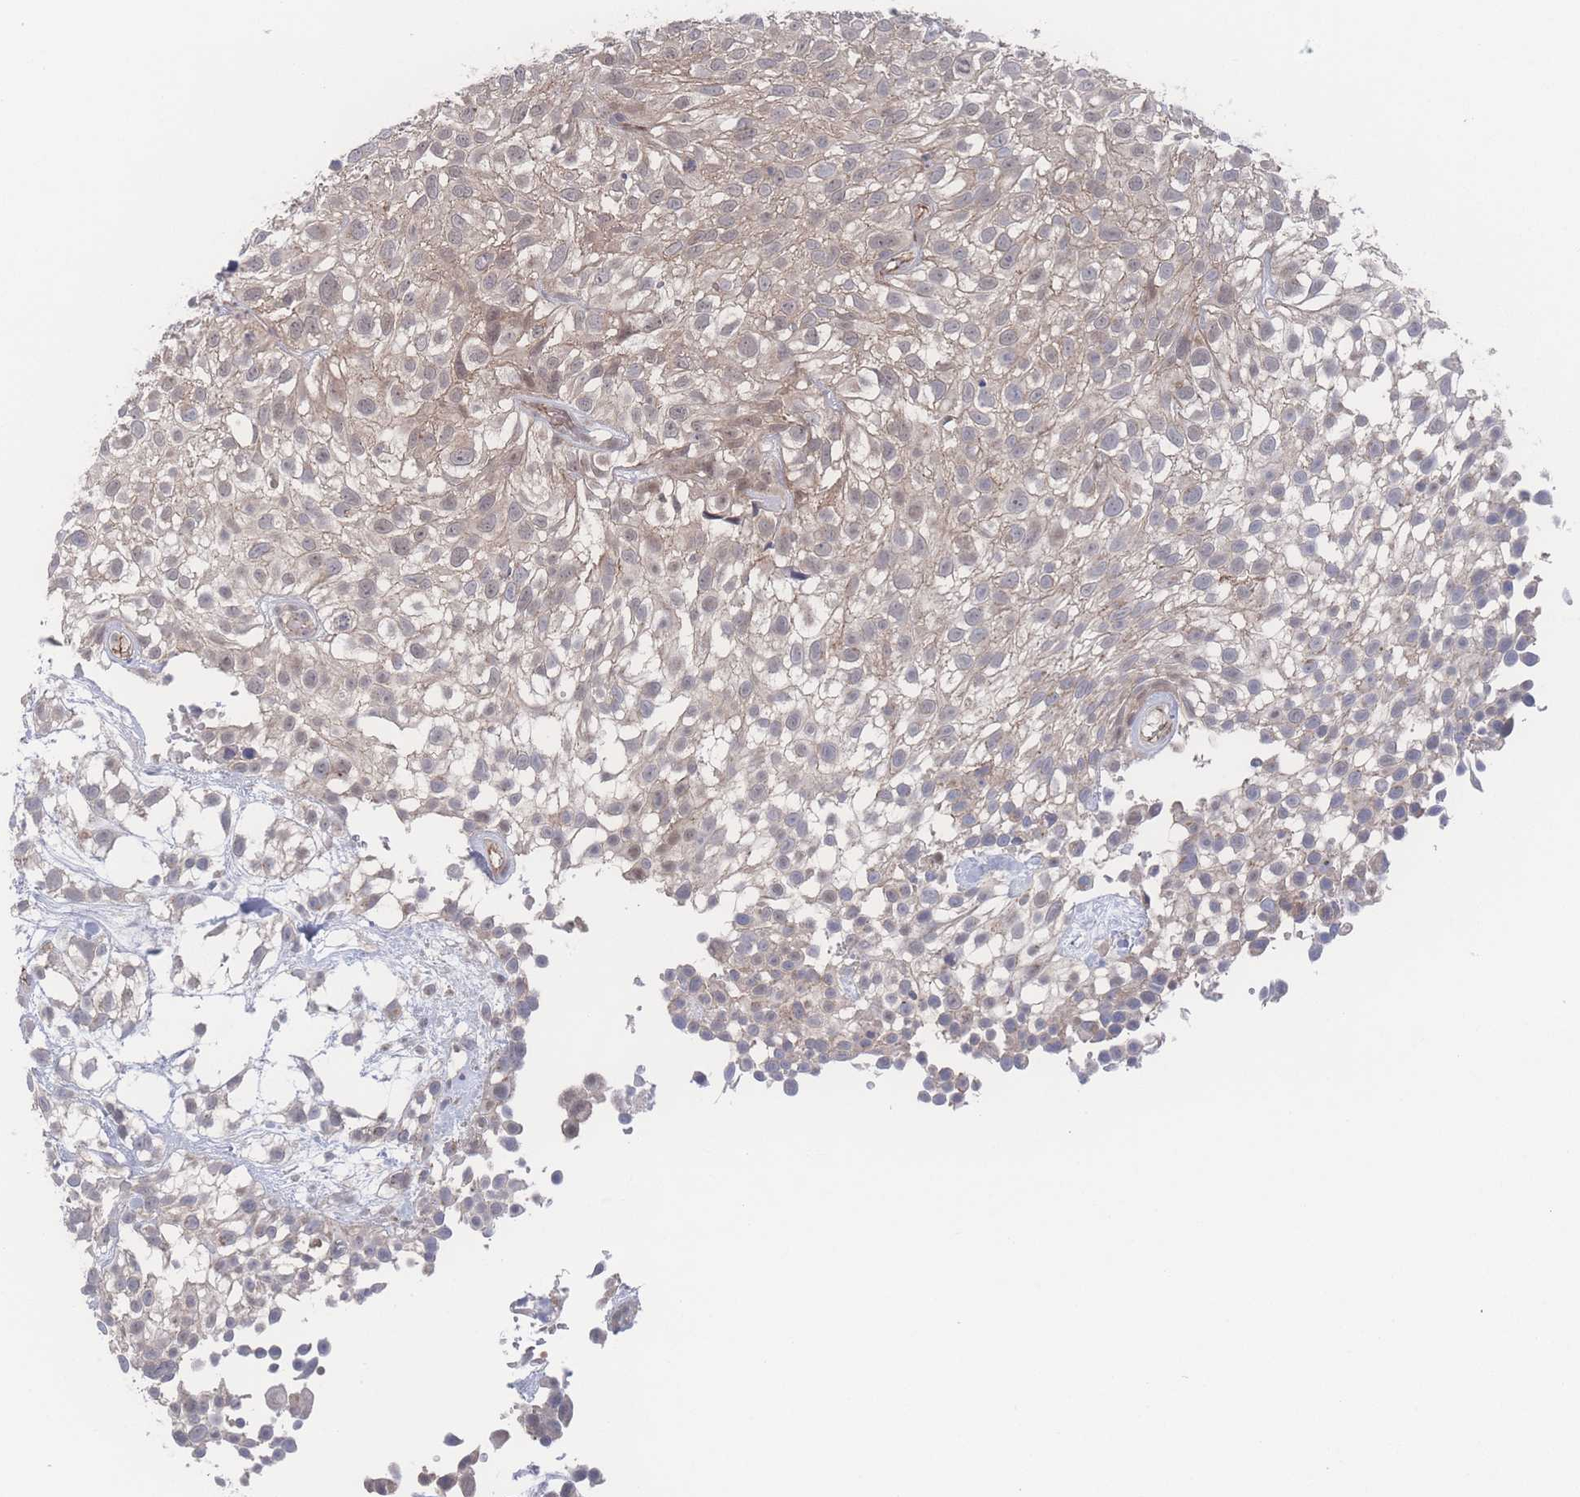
{"staining": {"intensity": "weak", "quantity": "25%-75%", "location": "cytoplasmic/membranous"}, "tissue": "urothelial cancer", "cell_type": "Tumor cells", "image_type": "cancer", "snomed": [{"axis": "morphology", "description": "Urothelial carcinoma, High grade"}, {"axis": "topography", "description": "Urinary bladder"}], "caption": "Immunohistochemical staining of human urothelial cancer reveals low levels of weak cytoplasmic/membranous expression in approximately 25%-75% of tumor cells.", "gene": "NBEAL1", "patient": {"sex": "male", "age": 56}}